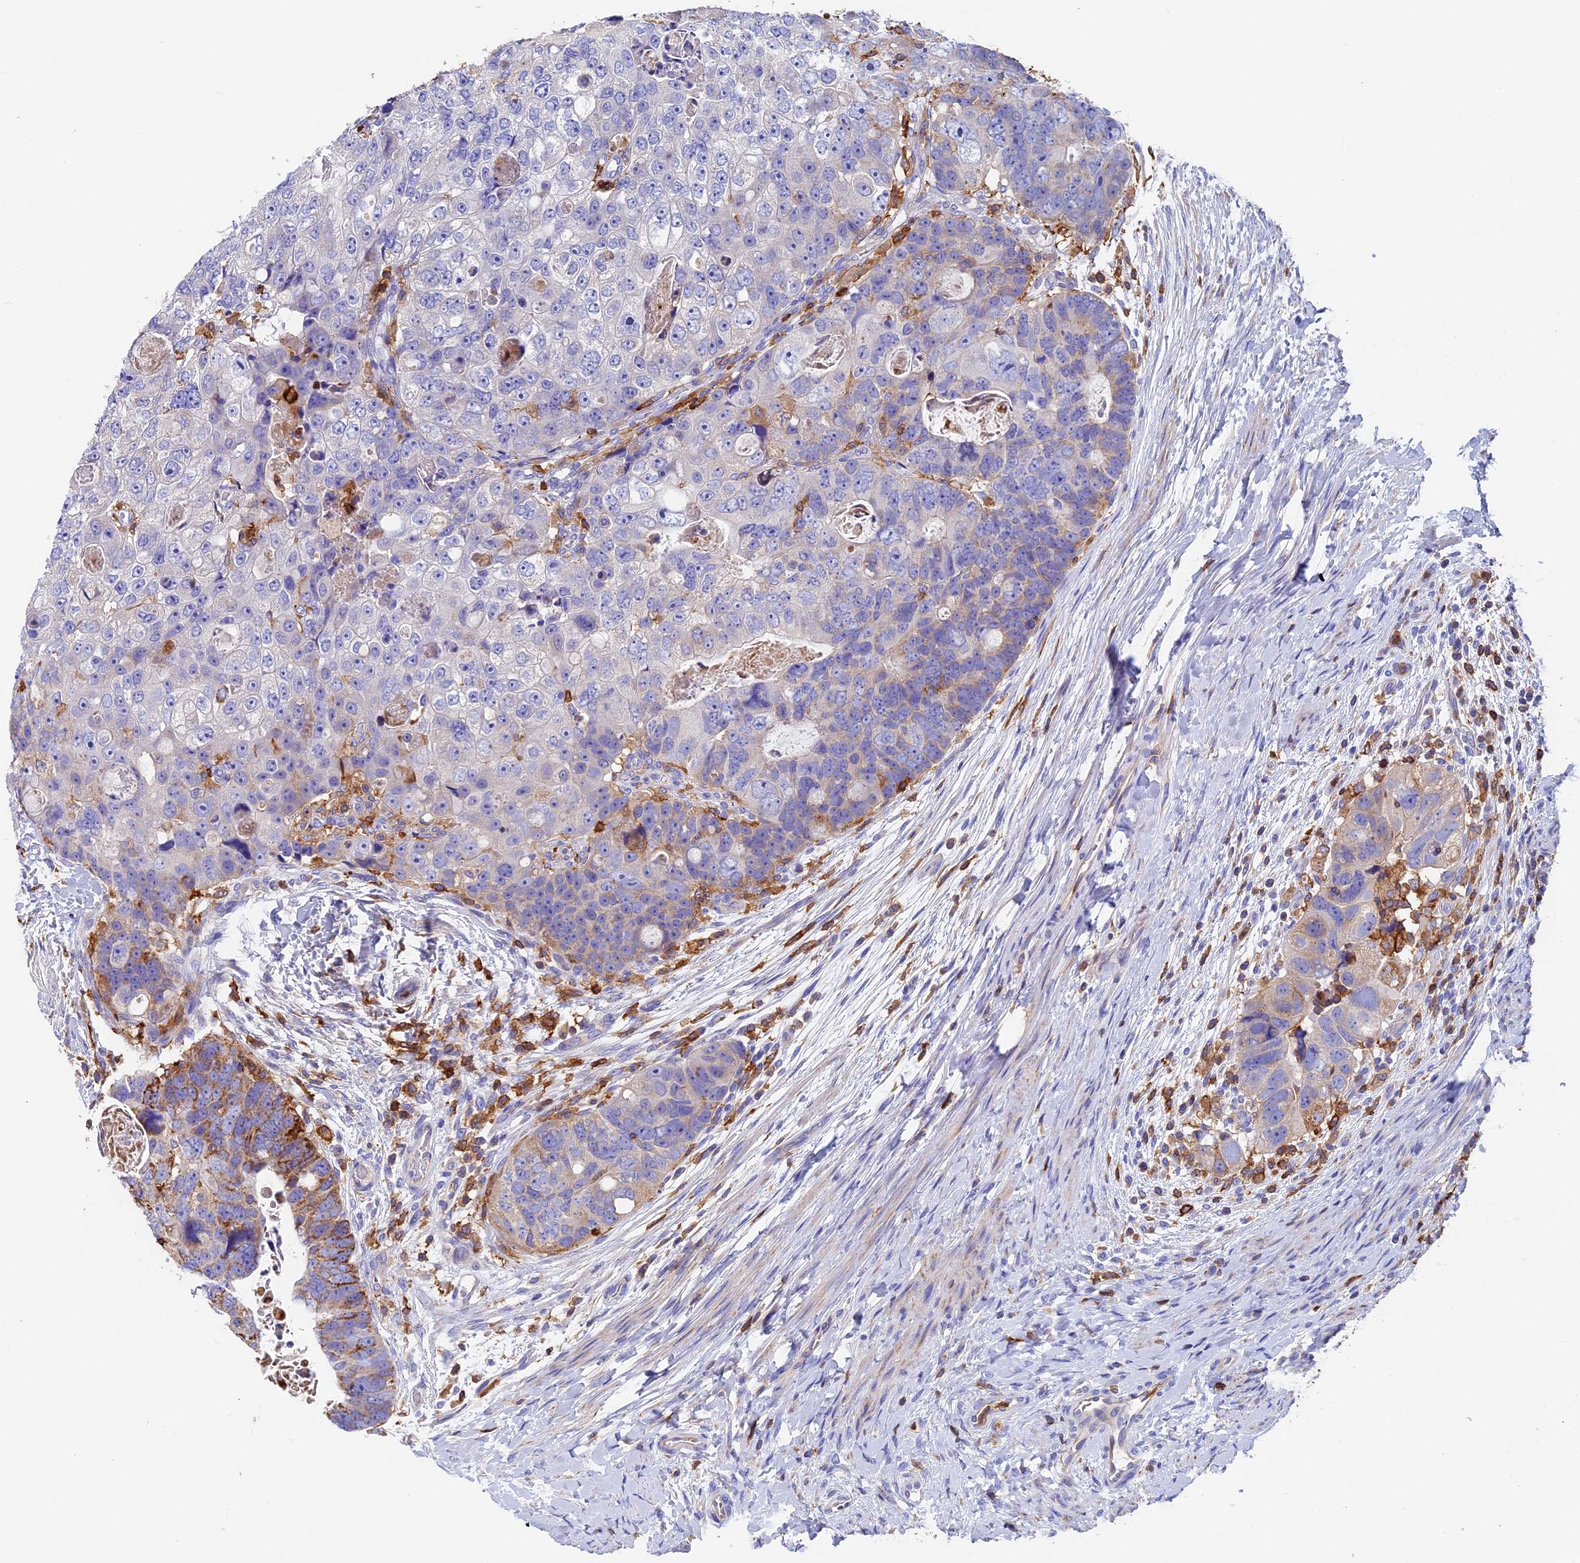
{"staining": {"intensity": "negative", "quantity": "none", "location": "none"}, "tissue": "colorectal cancer", "cell_type": "Tumor cells", "image_type": "cancer", "snomed": [{"axis": "morphology", "description": "Adenocarcinoma, NOS"}, {"axis": "topography", "description": "Rectum"}], "caption": "Tumor cells show no significant positivity in adenocarcinoma (colorectal).", "gene": "ADAT1", "patient": {"sex": "male", "age": 59}}